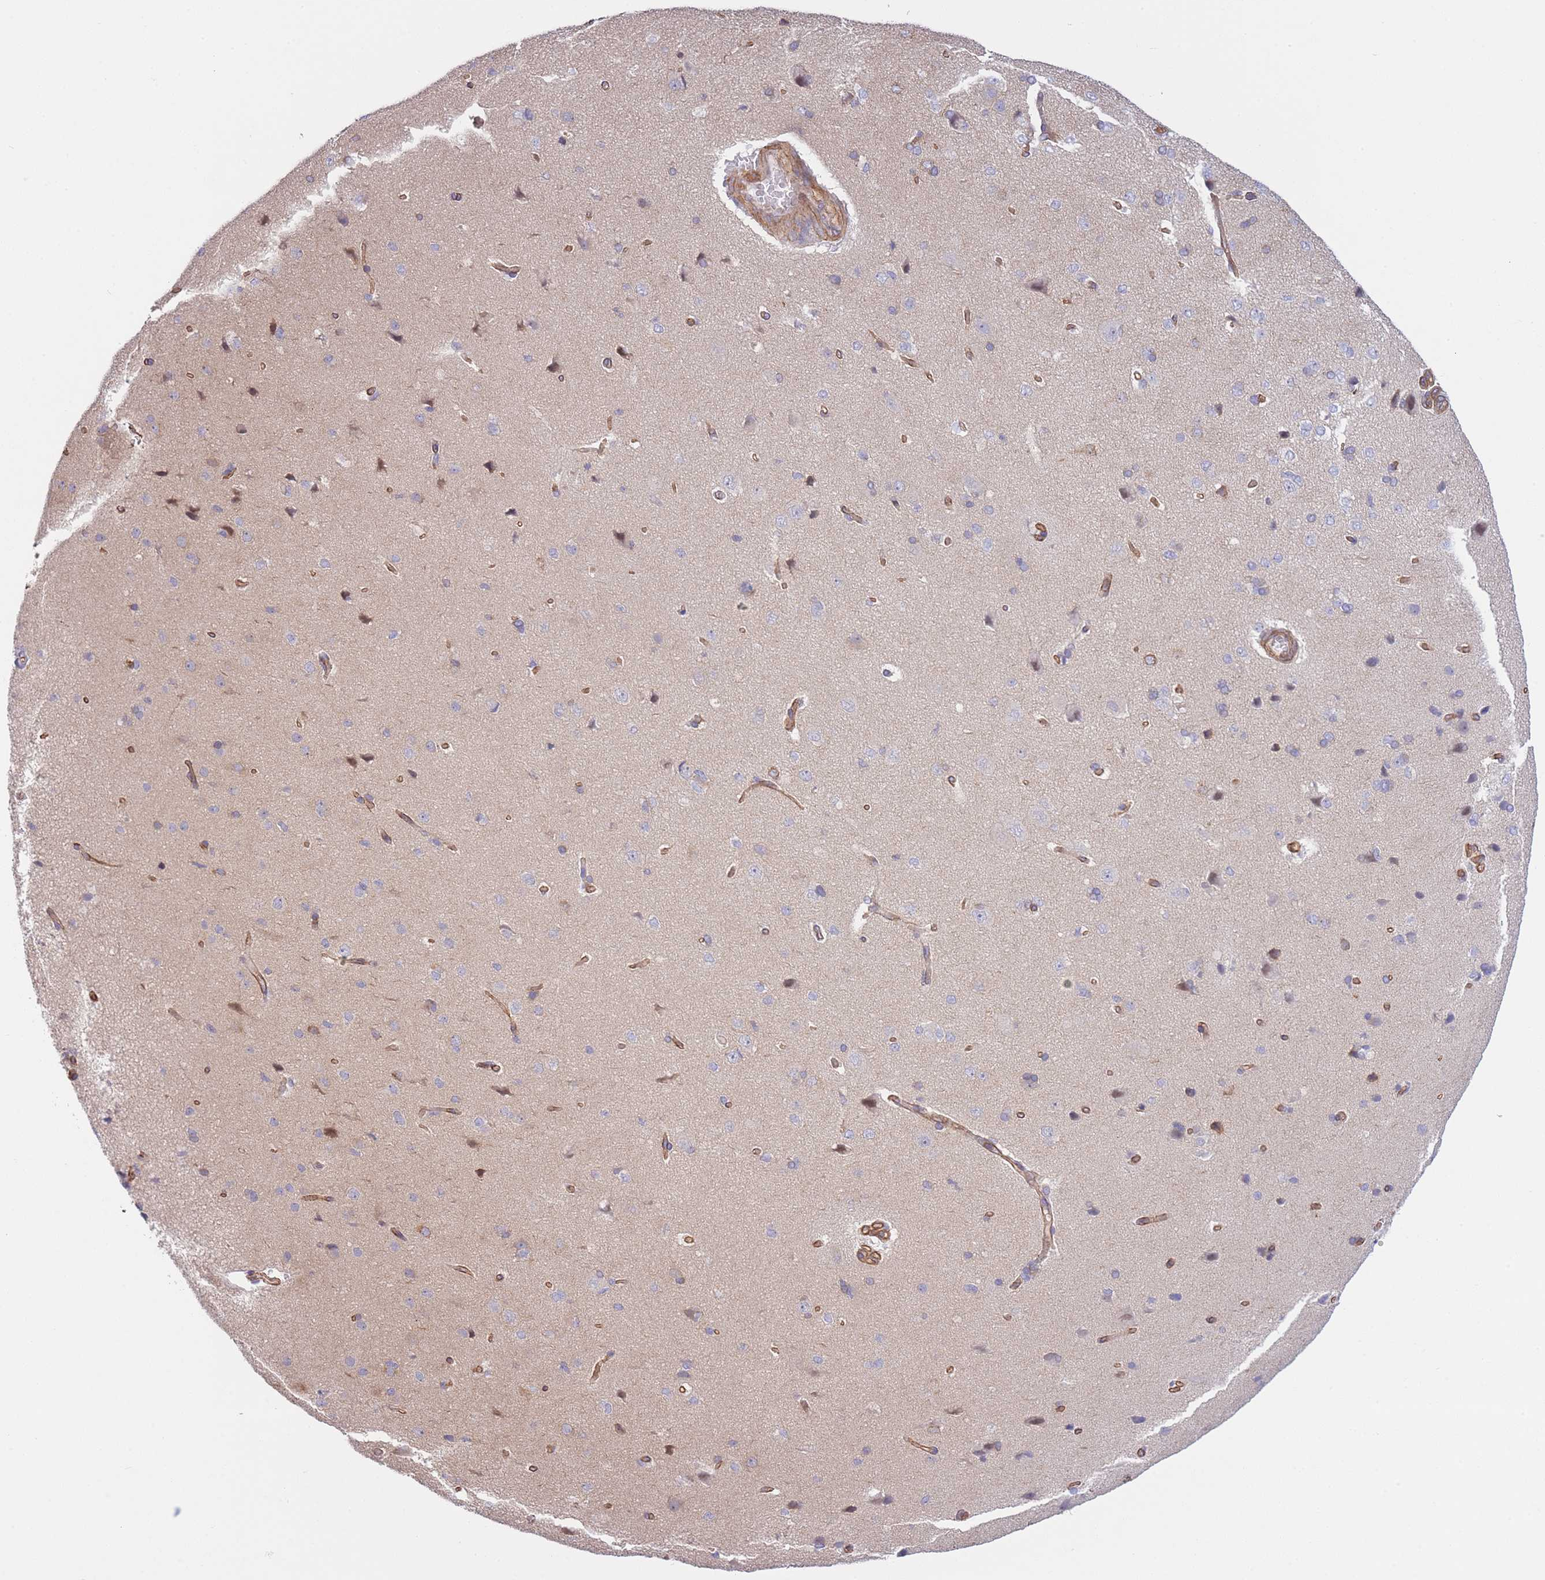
{"staining": {"intensity": "moderate", "quantity": ">75%", "location": "cytoplasmic/membranous"}, "tissue": "cerebral cortex", "cell_type": "Endothelial cells", "image_type": "normal", "snomed": [{"axis": "morphology", "description": "Normal tissue, NOS"}, {"axis": "topography", "description": "Cerebral cortex"}], "caption": "Immunohistochemistry (IHC) micrograph of benign cerebral cortex stained for a protein (brown), which demonstrates medium levels of moderate cytoplasmic/membranous expression in approximately >75% of endothelial cells.", "gene": "CDC25B", "patient": {"sex": "male", "age": 62}}